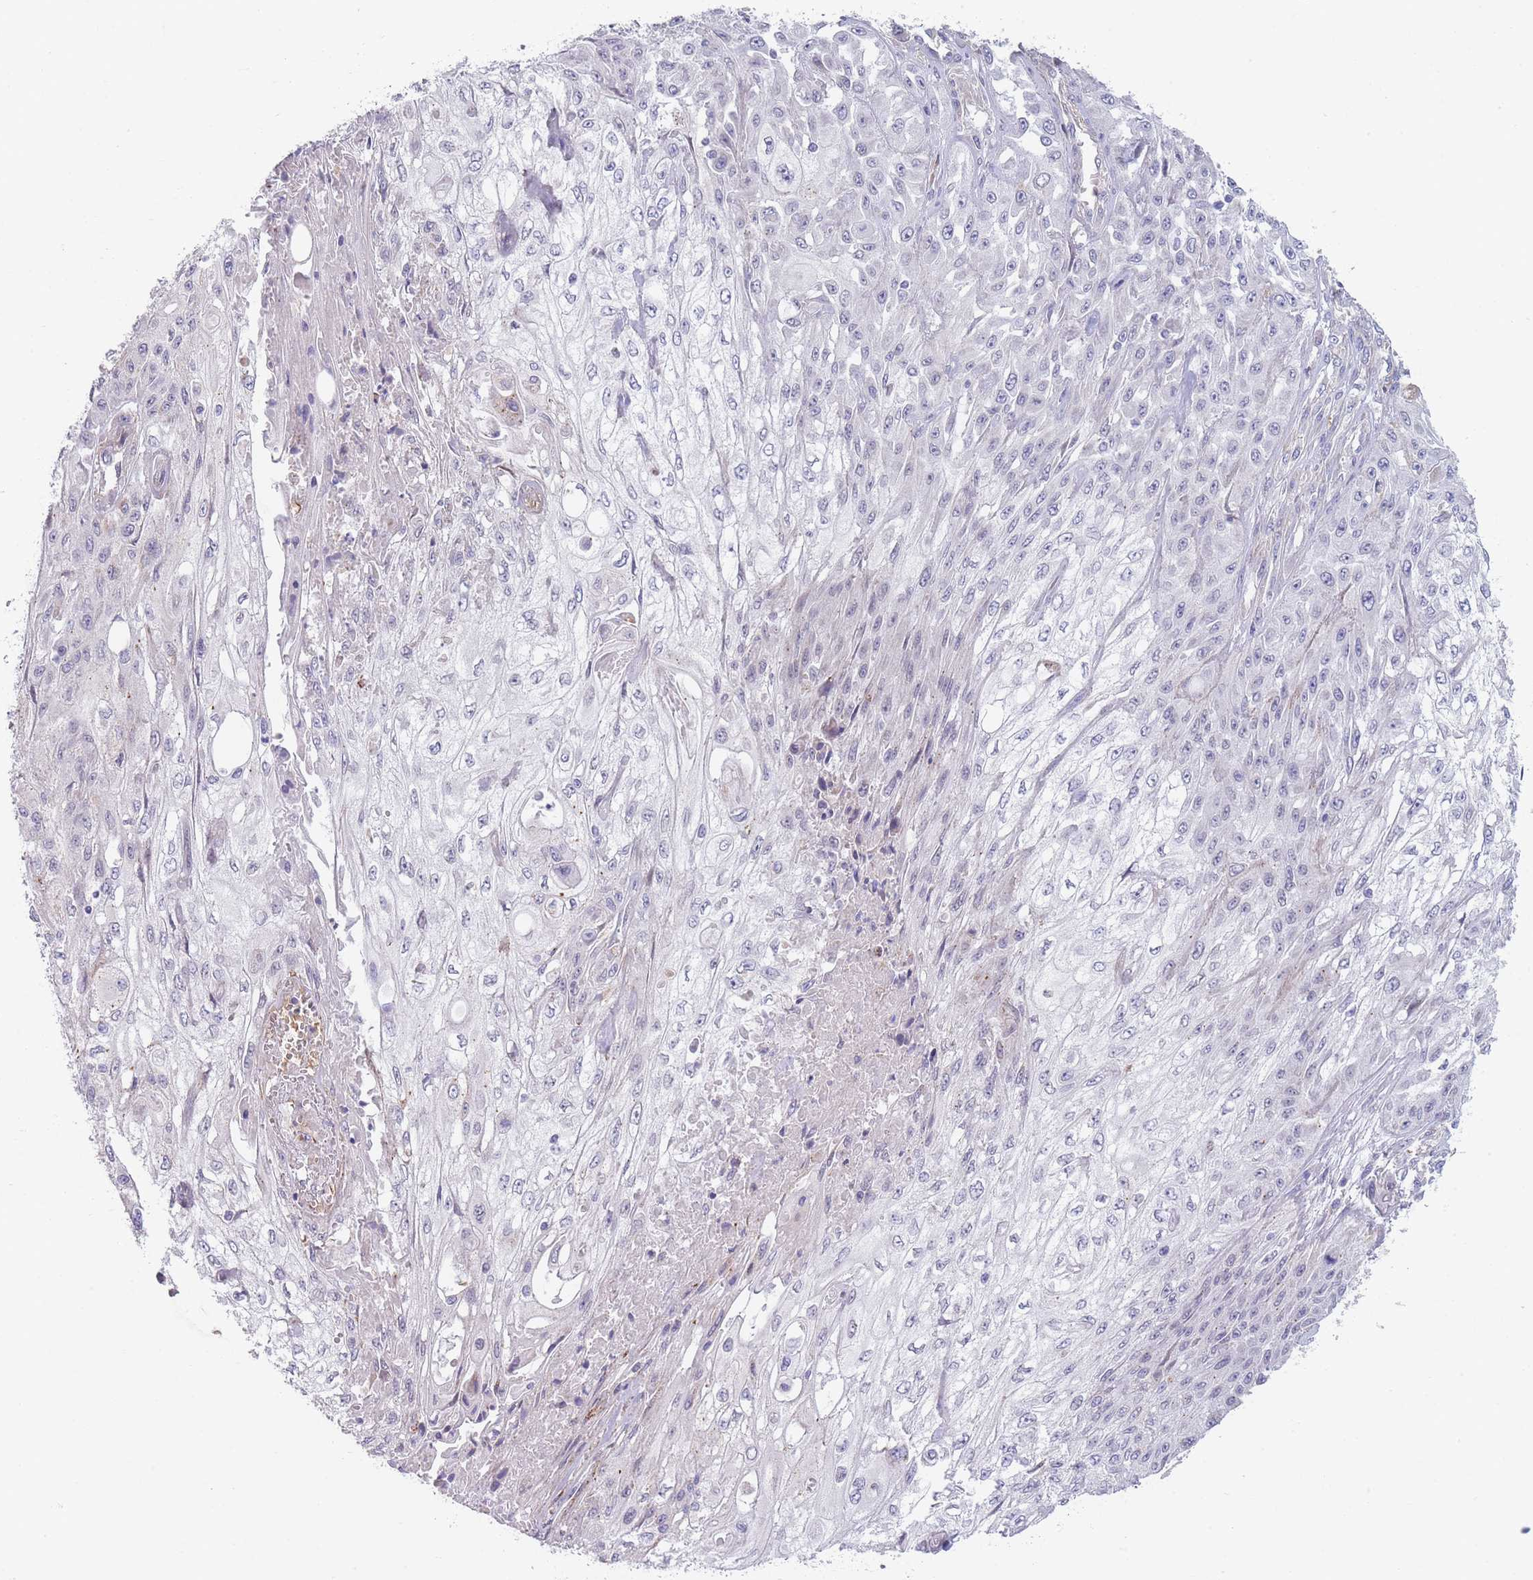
{"staining": {"intensity": "negative", "quantity": "none", "location": "none"}, "tissue": "skin cancer", "cell_type": "Tumor cells", "image_type": "cancer", "snomed": [{"axis": "morphology", "description": "Squamous cell carcinoma, NOS"}, {"axis": "morphology", "description": "Squamous cell carcinoma, metastatic, NOS"}, {"axis": "topography", "description": "Skin"}, {"axis": "topography", "description": "Lymph node"}], "caption": "High power microscopy histopathology image of an immunohistochemistry micrograph of skin cancer, revealing no significant positivity in tumor cells.", "gene": "SMPD4", "patient": {"sex": "male", "age": 75}}